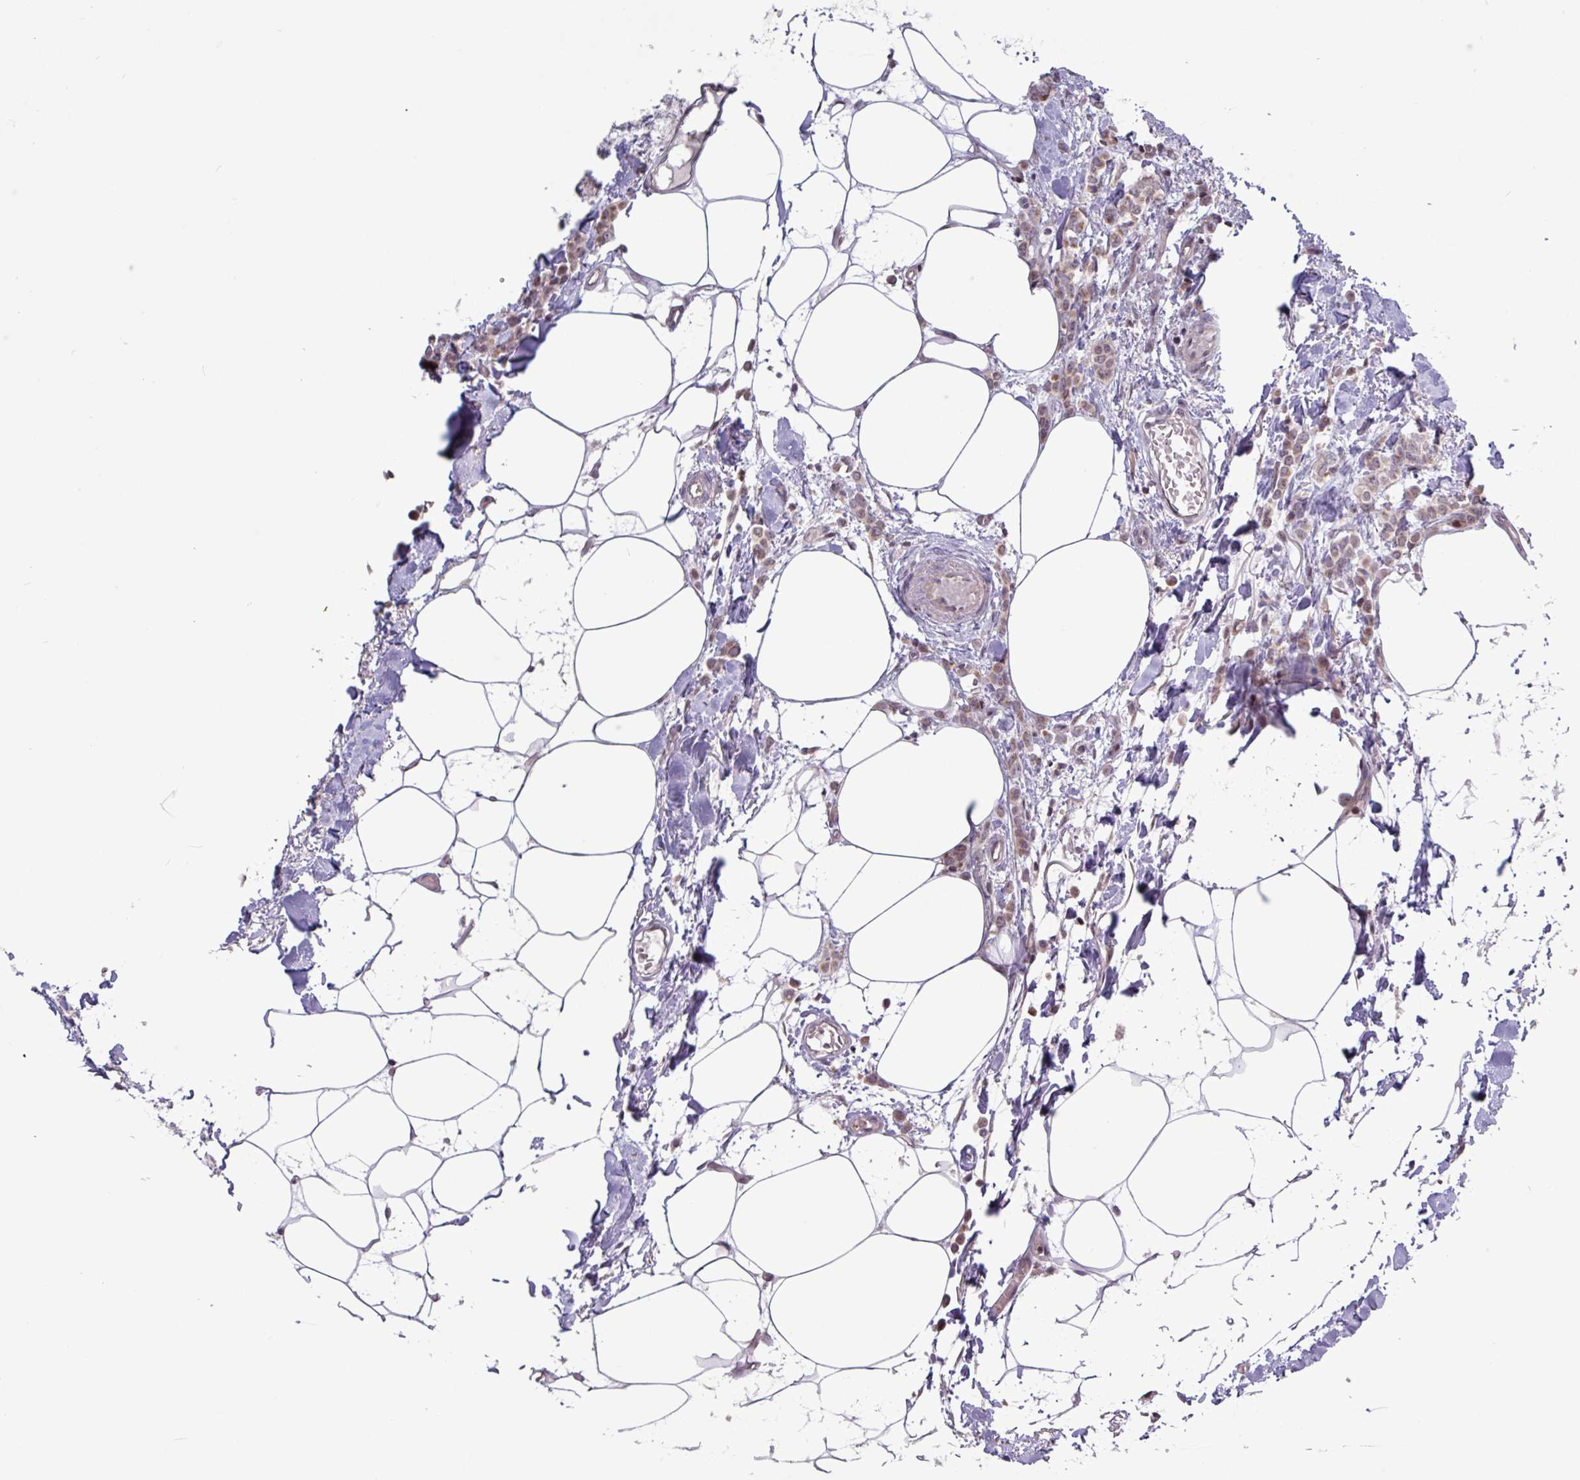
{"staining": {"intensity": "weak", "quantity": ">75%", "location": "cytoplasmic/membranous"}, "tissue": "breast cancer", "cell_type": "Tumor cells", "image_type": "cancer", "snomed": [{"axis": "morphology", "description": "Lobular carcinoma"}, {"axis": "topography", "description": "Breast"}], "caption": "IHC micrograph of neoplastic tissue: human breast cancer (lobular carcinoma) stained using immunohistochemistry demonstrates low levels of weak protein expression localized specifically in the cytoplasmic/membranous of tumor cells, appearing as a cytoplasmic/membranous brown color.", "gene": "RTL3", "patient": {"sex": "female", "age": 84}}